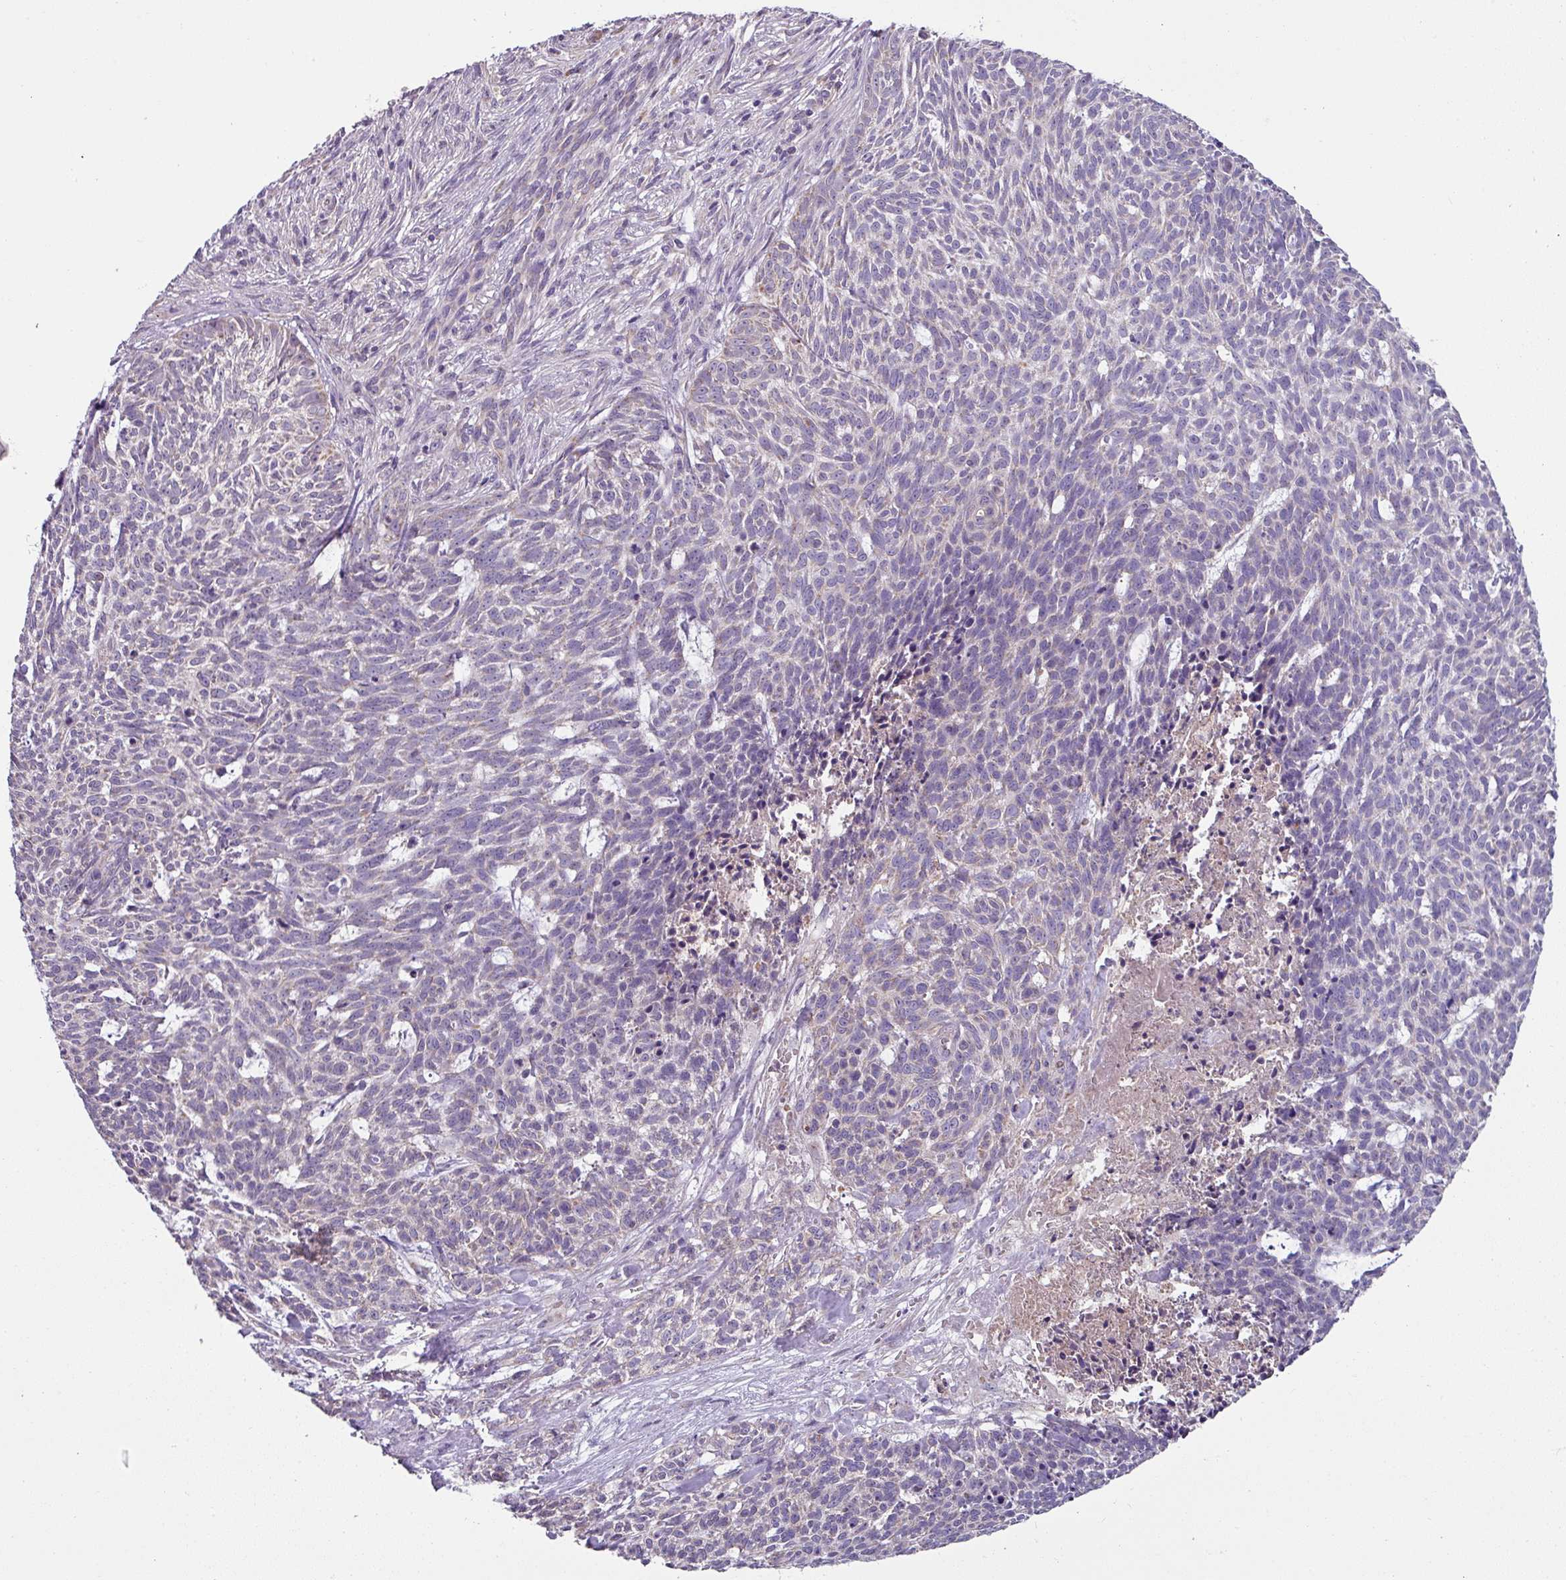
{"staining": {"intensity": "negative", "quantity": "none", "location": "none"}, "tissue": "skin cancer", "cell_type": "Tumor cells", "image_type": "cancer", "snomed": [{"axis": "morphology", "description": "Basal cell carcinoma"}, {"axis": "topography", "description": "Skin"}], "caption": "DAB immunohistochemical staining of skin basal cell carcinoma exhibits no significant expression in tumor cells.", "gene": "LRRC9", "patient": {"sex": "female", "age": 93}}